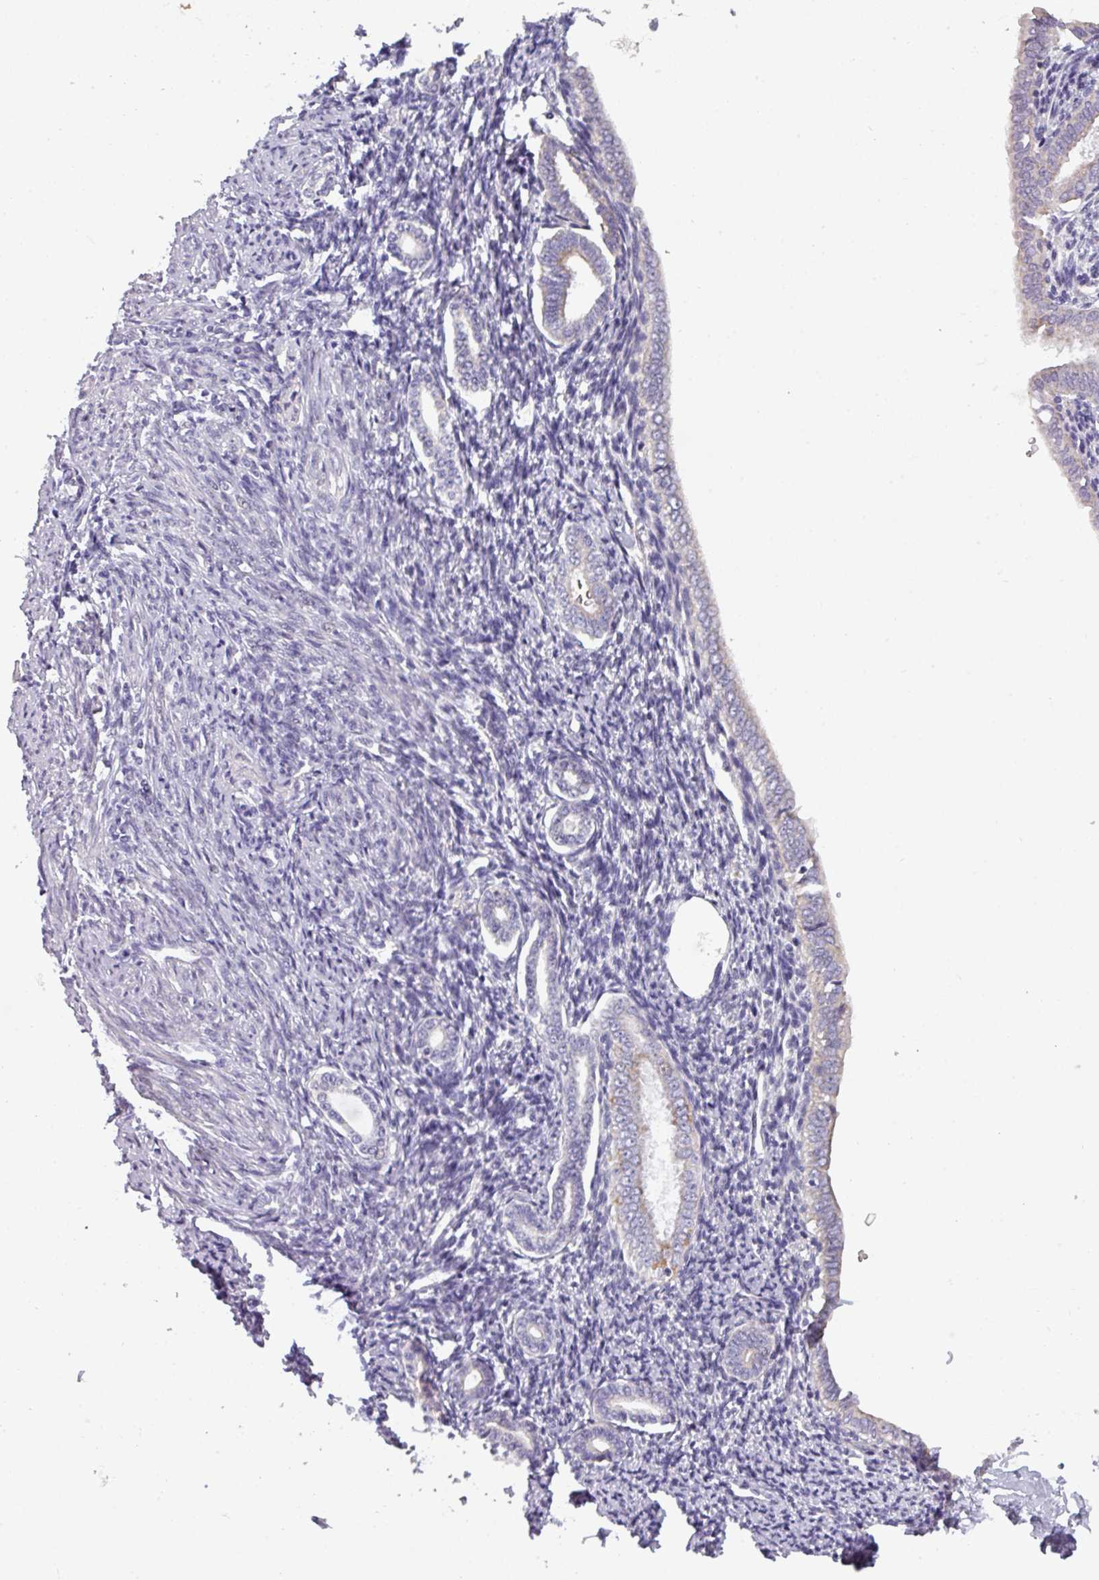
{"staining": {"intensity": "negative", "quantity": "none", "location": "none"}, "tissue": "endometrium", "cell_type": "Cells in endometrial stroma", "image_type": "normal", "snomed": [{"axis": "morphology", "description": "Normal tissue, NOS"}, {"axis": "topography", "description": "Endometrium"}], "caption": "Immunohistochemical staining of benign endometrium exhibits no significant expression in cells in endometrial stroma. (Stains: DAB immunohistochemistry (IHC) with hematoxylin counter stain, Microscopy: brightfield microscopy at high magnification).", "gene": "C2orf68", "patient": {"sex": "female", "age": 63}}